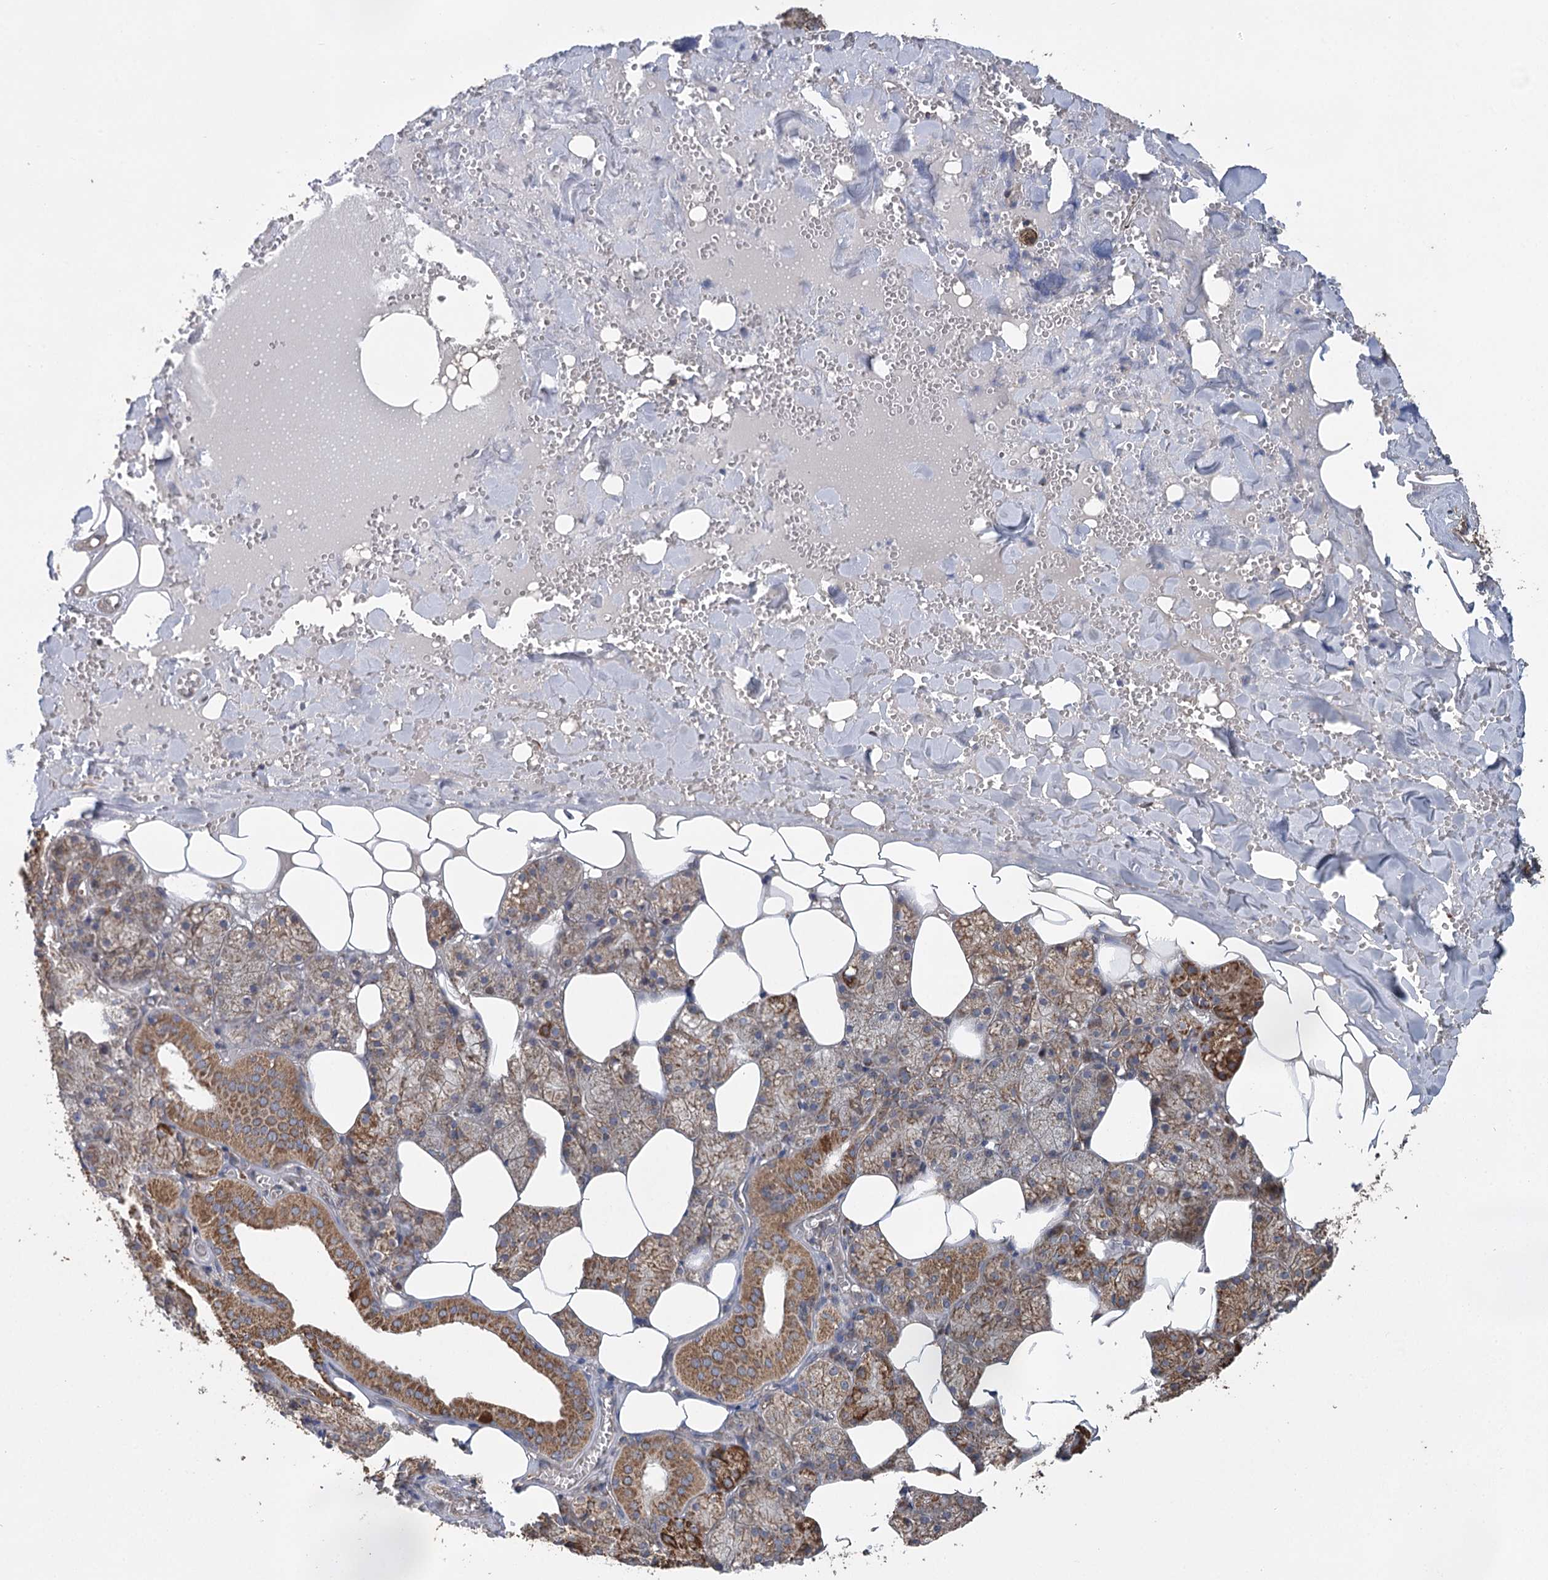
{"staining": {"intensity": "moderate", "quantity": ">75%", "location": "cytoplasmic/membranous"}, "tissue": "salivary gland", "cell_type": "Glandular cells", "image_type": "normal", "snomed": [{"axis": "morphology", "description": "Normal tissue, NOS"}, {"axis": "topography", "description": "Salivary gland"}], "caption": "About >75% of glandular cells in benign human salivary gland exhibit moderate cytoplasmic/membranous protein staining as visualized by brown immunohistochemical staining.", "gene": "RWDD4", "patient": {"sex": "male", "age": 62}}